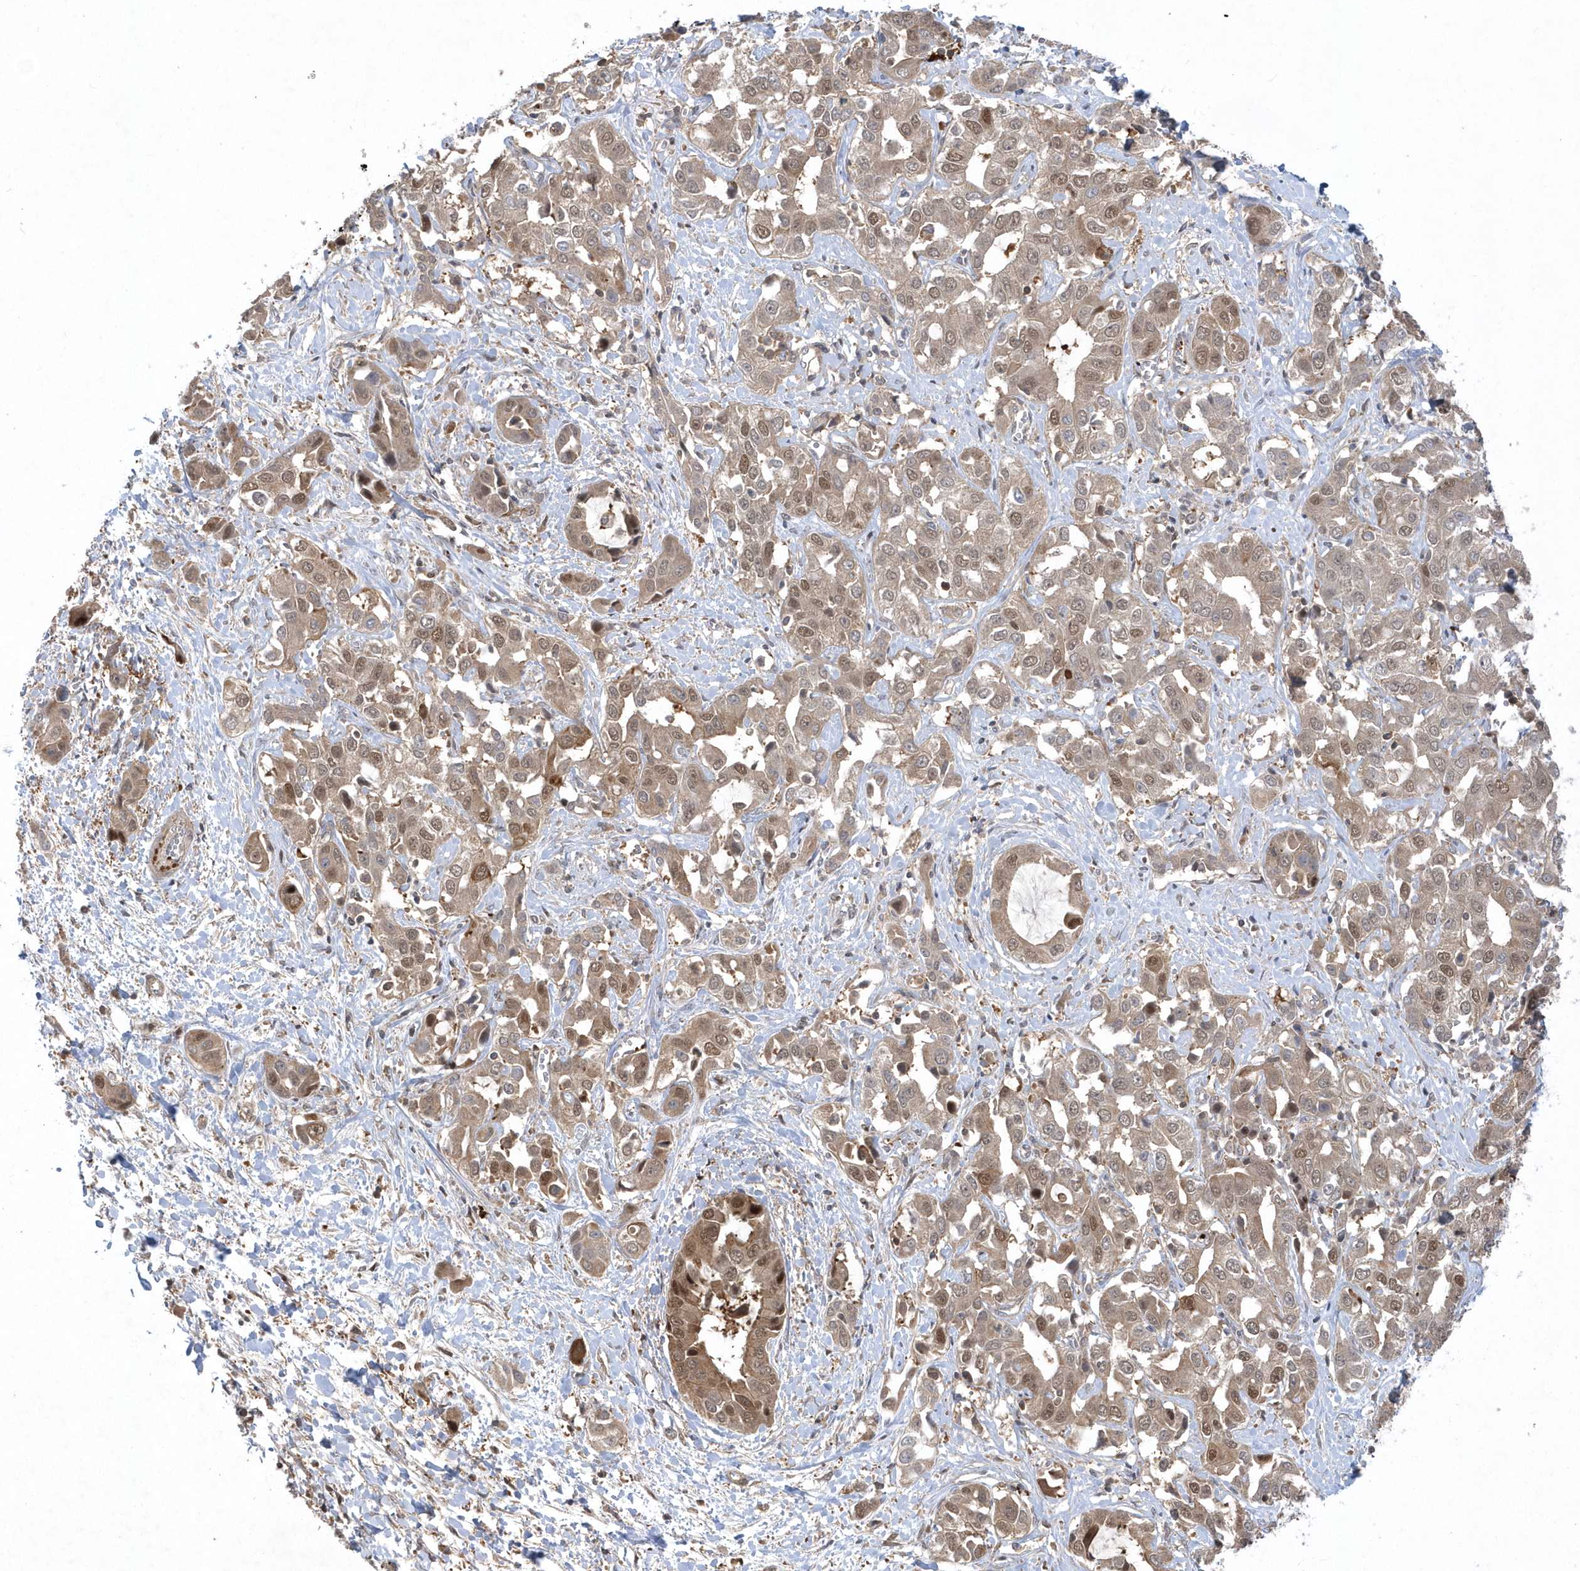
{"staining": {"intensity": "moderate", "quantity": "25%-75%", "location": "cytoplasmic/membranous,nuclear"}, "tissue": "liver cancer", "cell_type": "Tumor cells", "image_type": "cancer", "snomed": [{"axis": "morphology", "description": "Cholangiocarcinoma"}, {"axis": "topography", "description": "Liver"}], "caption": "About 25%-75% of tumor cells in liver cholangiocarcinoma demonstrate moderate cytoplasmic/membranous and nuclear protein positivity as visualized by brown immunohistochemical staining.", "gene": "ACYP1", "patient": {"sex": "female", "age": 52}}